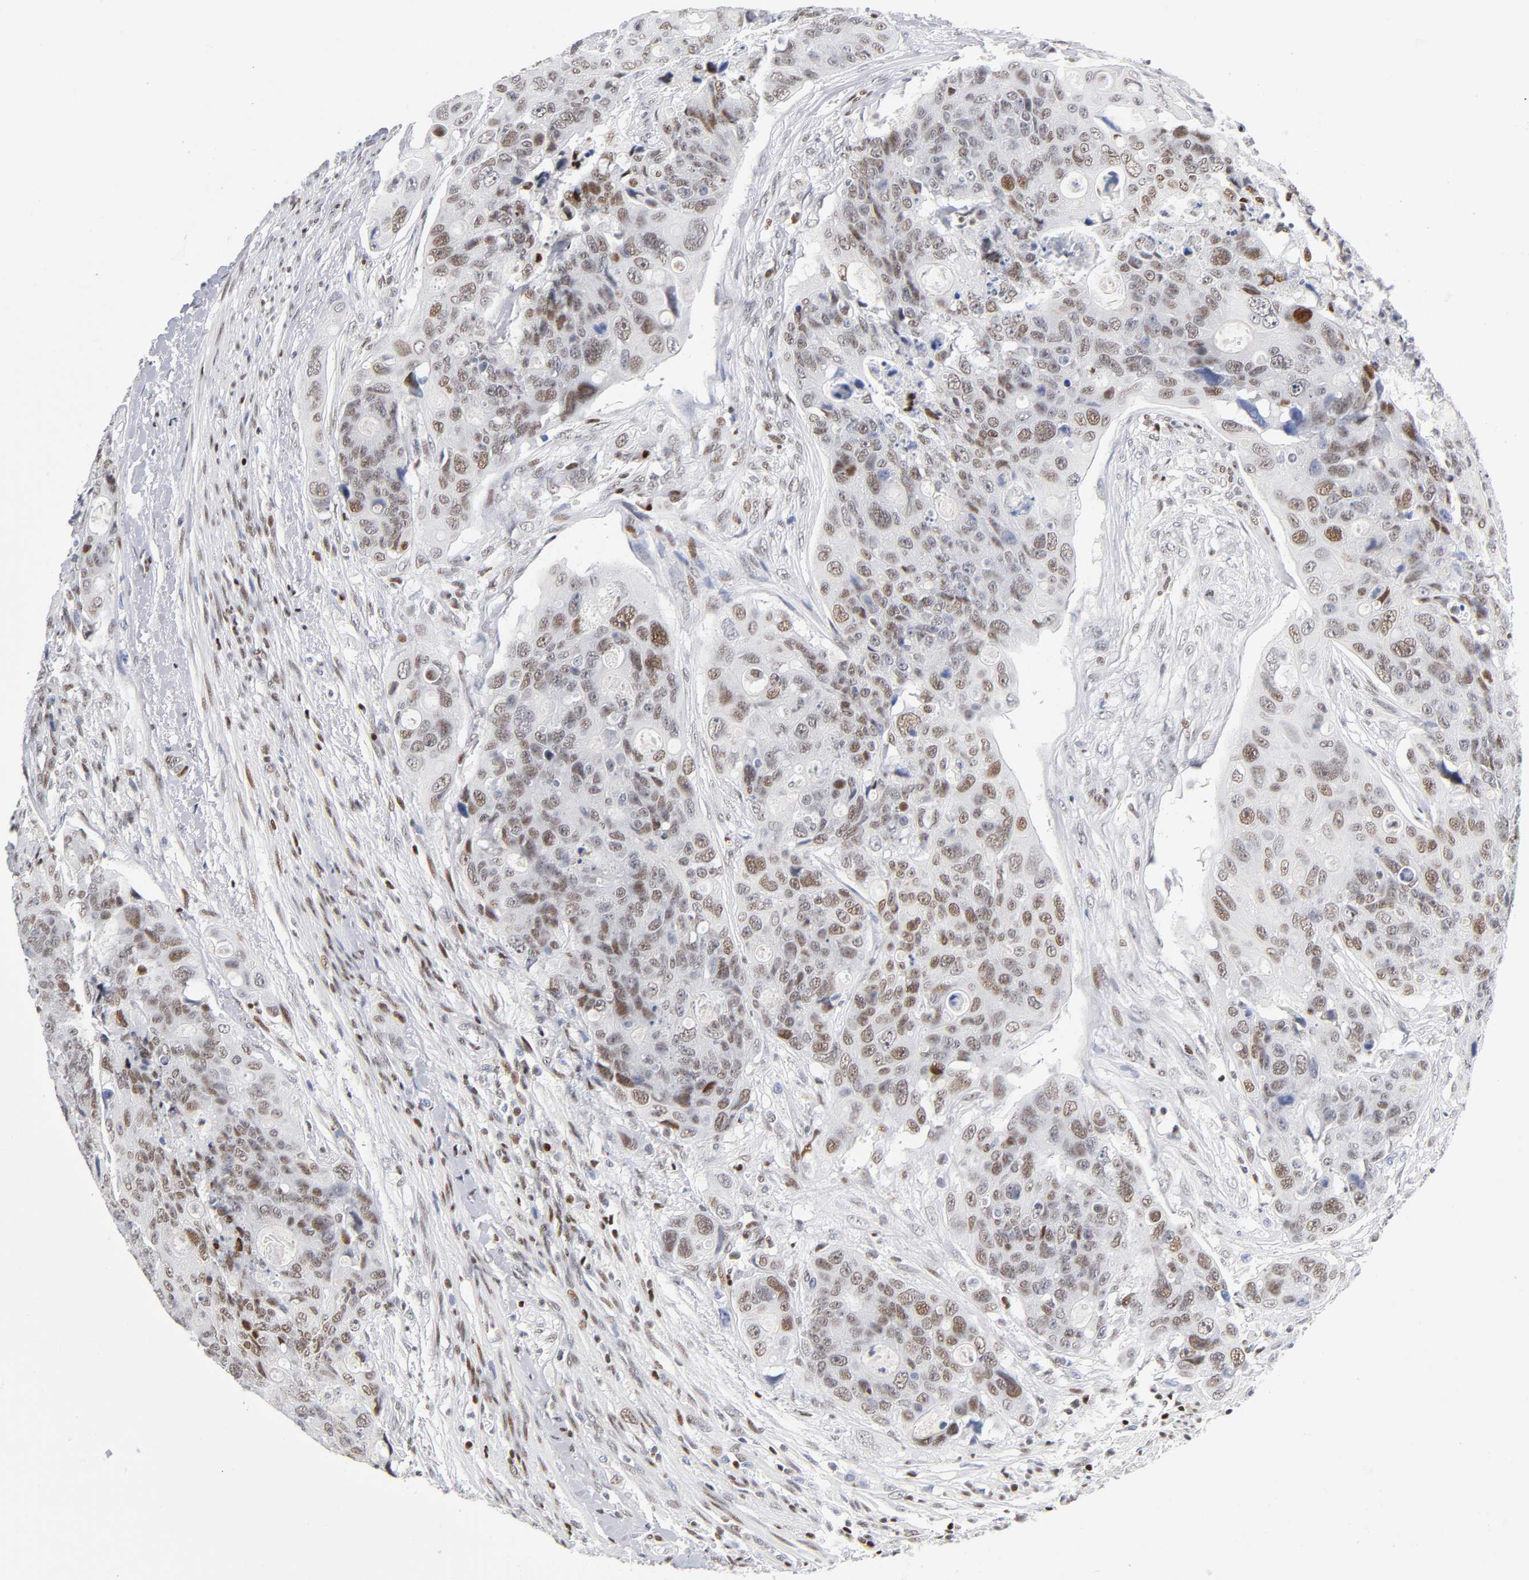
{"staining": {"intensity": "moderate", "quantity": ">75%", "location": "nuclear"}, "tissue": "colorectal cancer", "cell_type": "Tumor cells", "image_type": "cancer", "snomed": [{"axis": "morphology", "description": "Adenocarcinoma, NOS"}, {"axis": "topography", "description": "Colon"}], "caption": "Colorectal cancer (adenocarcinoma) stained for a protein (brown) shows moderate nuclear positive positivity in about >75% of tumor cells.", "gene": "SP3", "patient": {"sex": "female", "age": 57}}